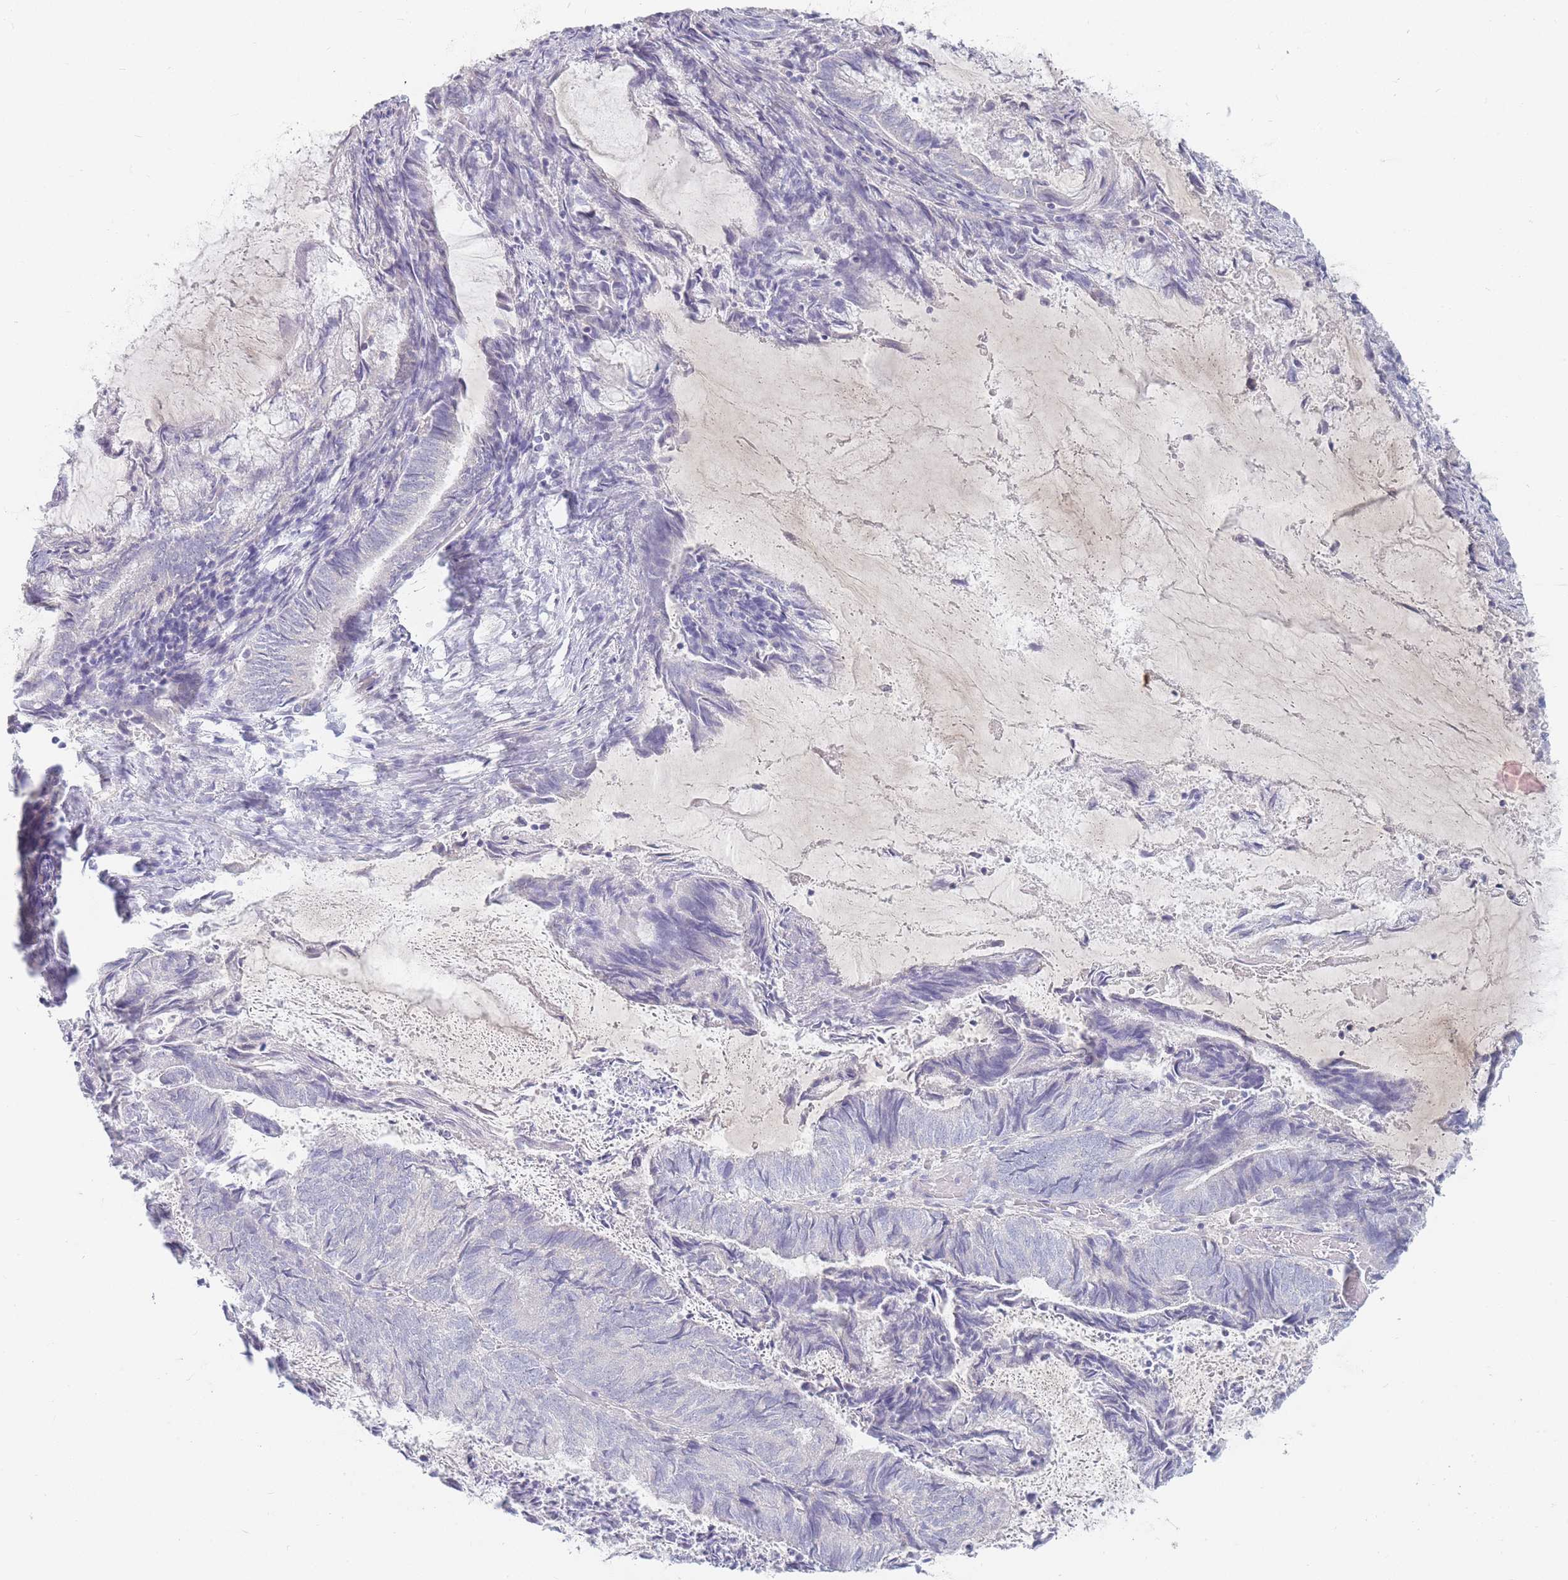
{"staining": {"intensity": "negative", "quantity": "none", "location": "none"}, "tissue": "endometrial cancer", "cell_type": "Tumor cells", "image_type": "cancer", "snomed": [{"axis": "morphology", "description": "Adenocarcinoma, NOS"}, {"axis": "topography", "description": "Endometrium"}], "caption": "The immunohistochemistry micrograph has no significant positivity in tumor cells of endometrial cancer (adenocarcinoma) tissue. (IHC, brightfield microscopy, high magnification).", "gene": "PRG4", "patient": {"sex": "female", "age": 80}}